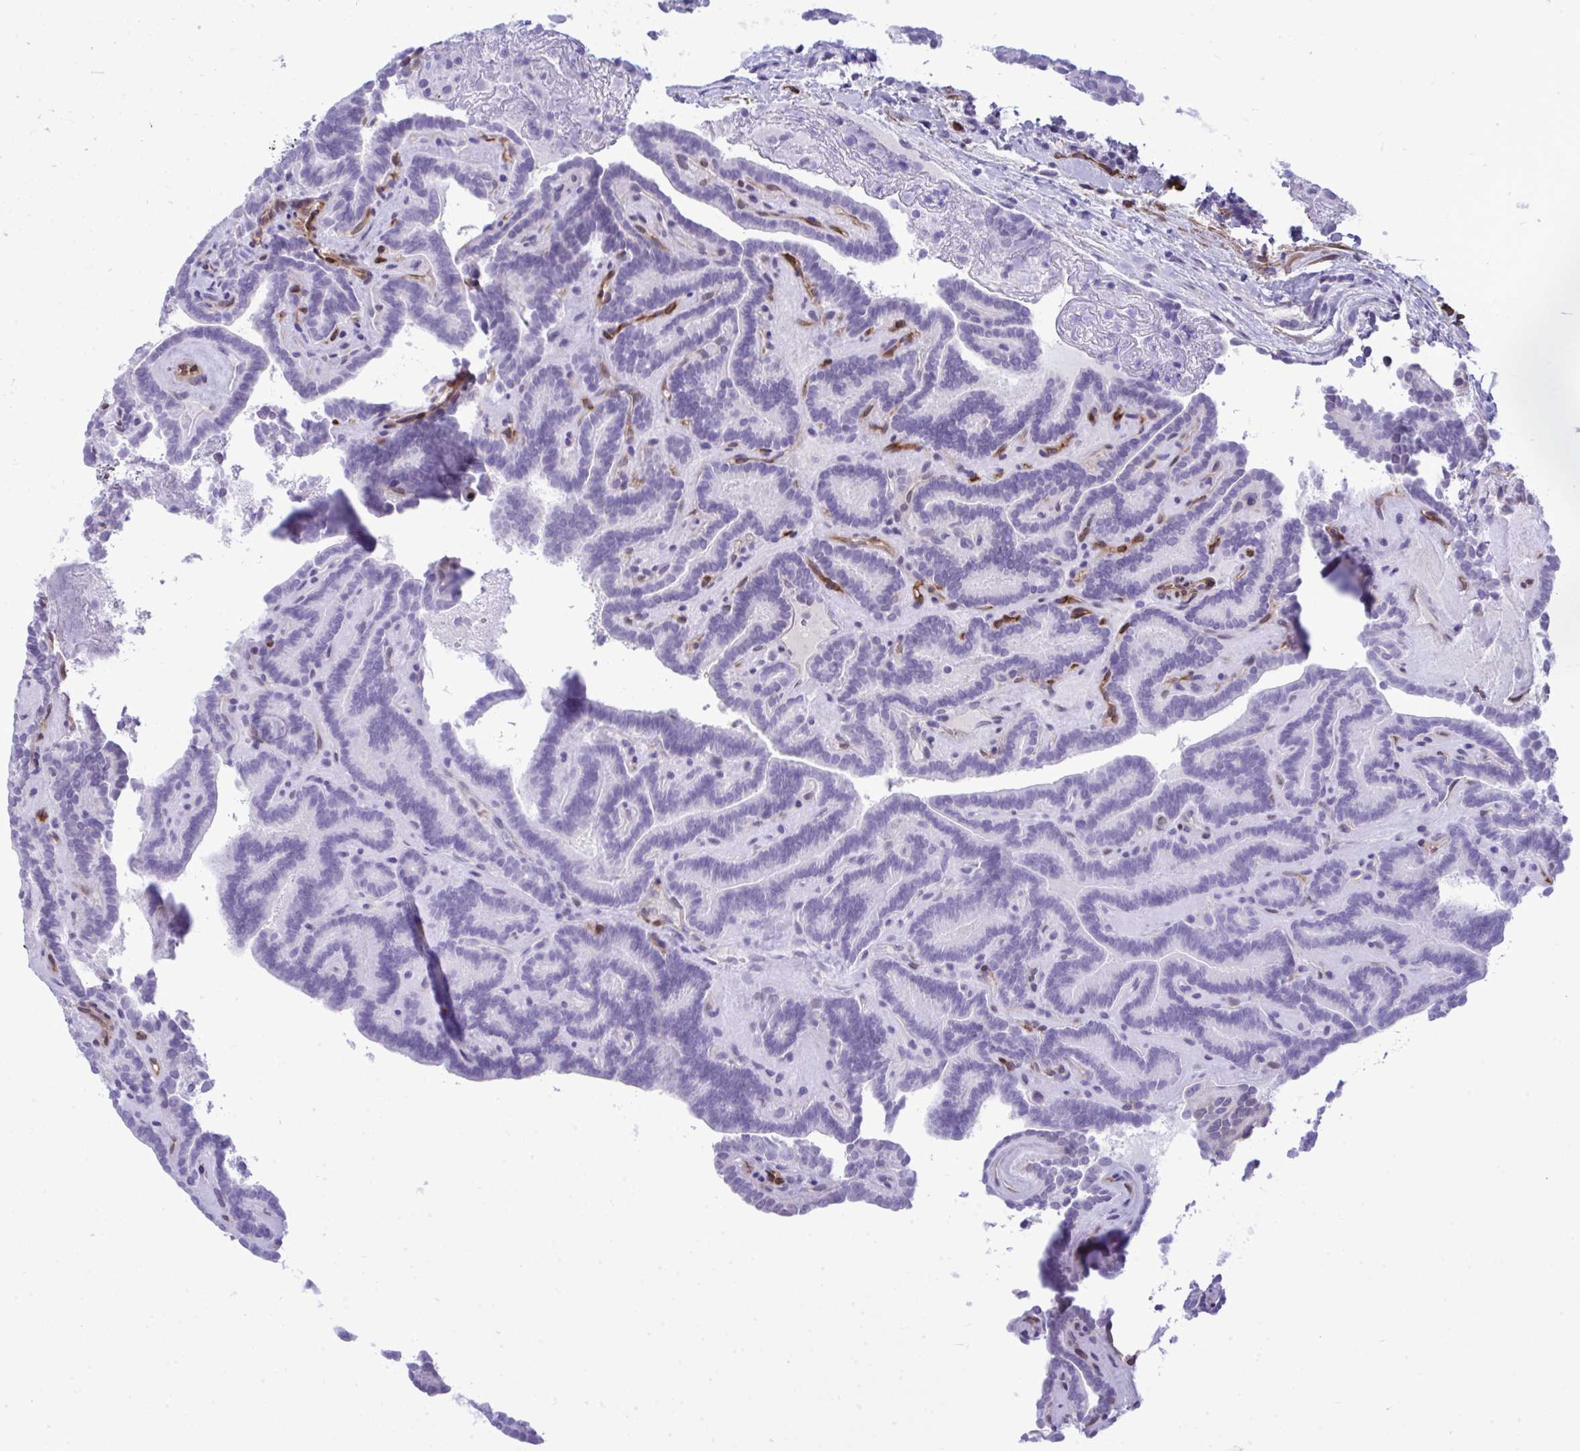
{"staining": {"intensity": "negative", "quantity": "none", "location": "none"}, "tissue": "thyroid cancer", "cell_type": "Tumor cells", "image_type": "cancer", "snomed": [{"axis": "morphology", "description": "Papillary adenocarcinoma, NOS"}, {"axis": "topography", "description": "Thyroid gland"}], "caption": "High magnification brightfield microscopy of papillary adenocarcinoma (thyroid) stained with DAB (3,3'-diaminobenzidine) (brown) and counterstained with hematoxylin (blue): tumor cells show no significant positivity. (DAB (3,3'-diaminobenzidine) immunohistochemistry visualized using brightfield microscopy, high magnification).", "gene": "LIMS2", "patient": {"sex": "female", "age": 21}}